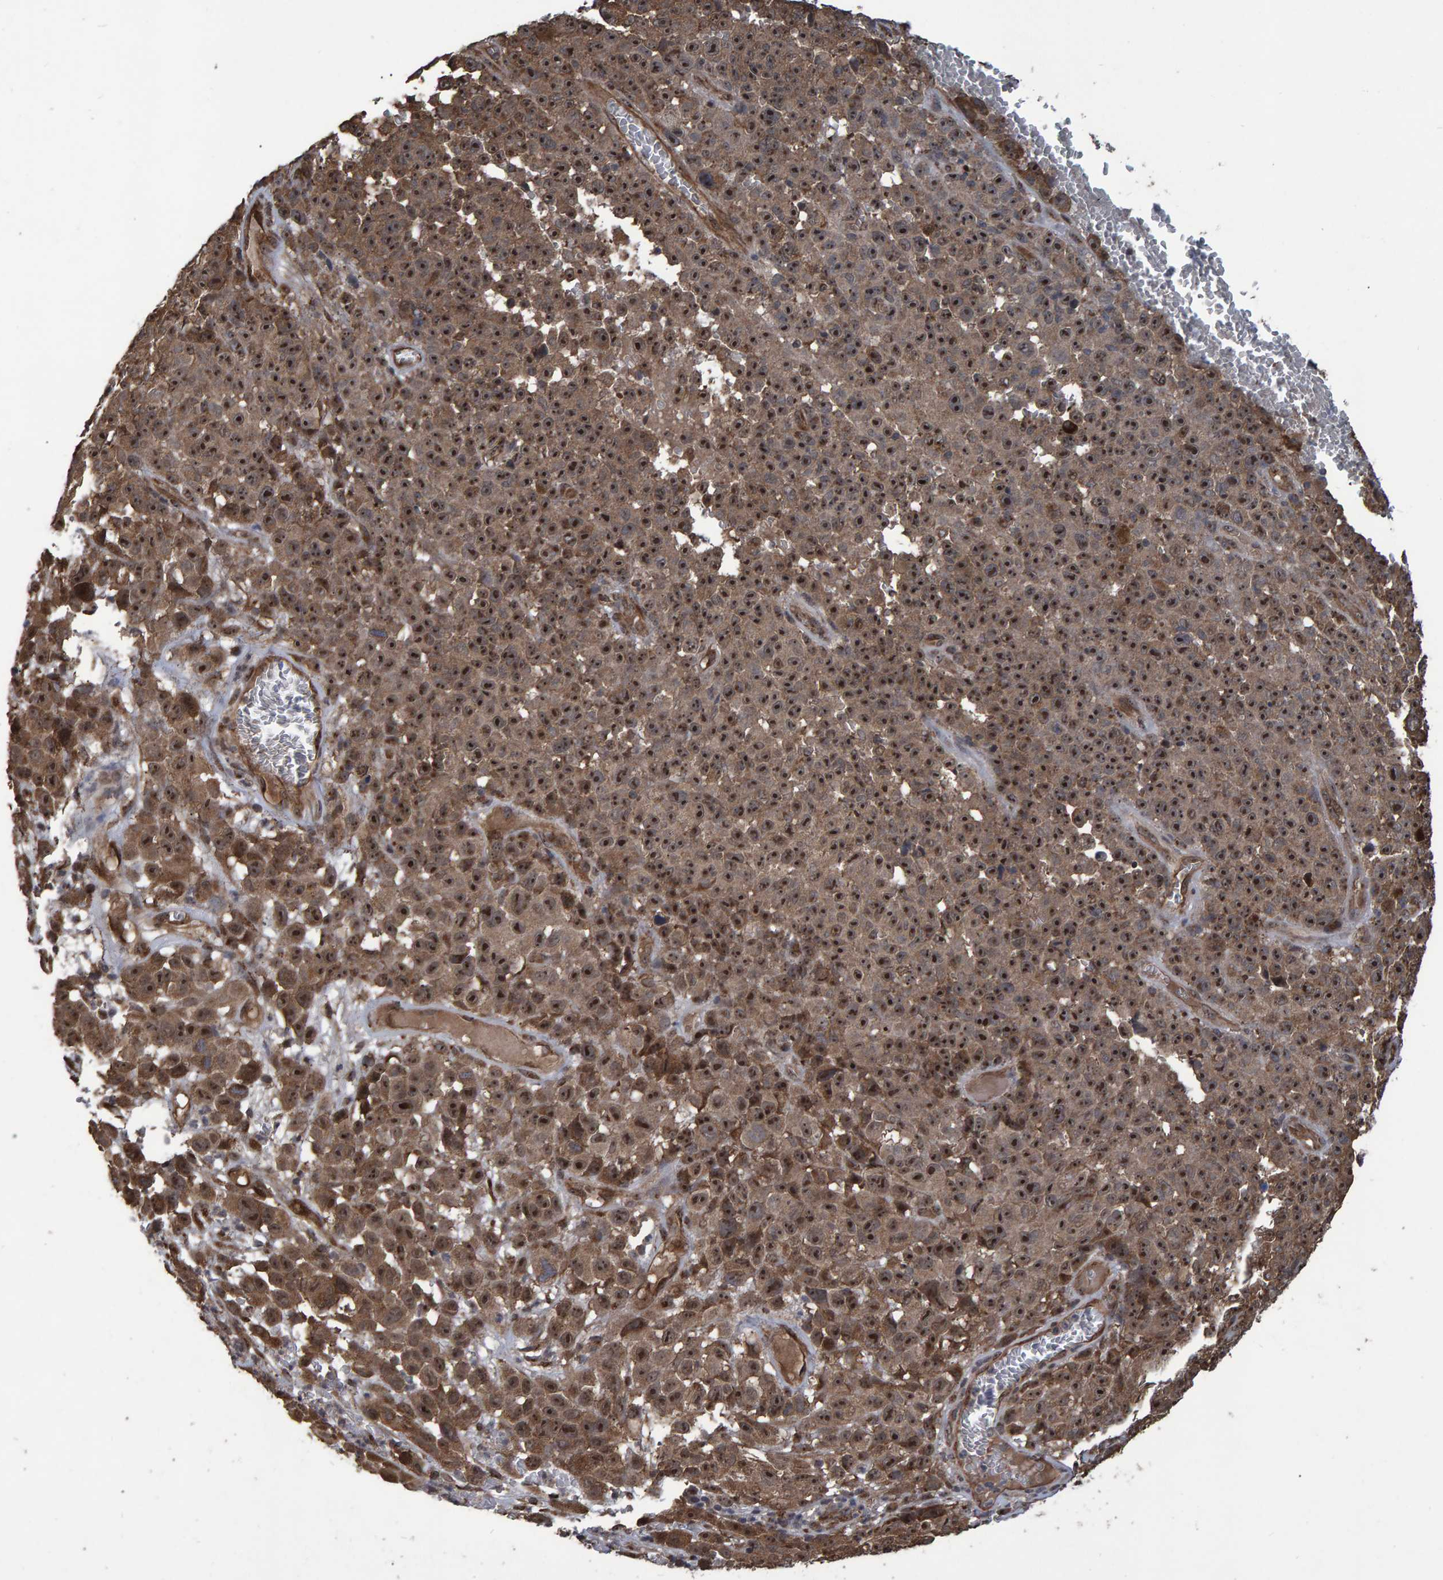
{"staining": {"intensity": "strong", "quantity": ">75%", "location": "cytoplasmic/membranous,nuclear"}, "tissue": "melanoma", "cell_type": "Tumor cells", "image_type": "cancer", "snomed": [{"axis": "morphology", "description": "Malignant melanoma, NOS"}, {"axis": "topography", "description": "Skin"}], "caption": "DAB (3,3'-diaminobenzidine) immunohistochemical staining of human melanoma demonstrates strong cytoplasmic/membranous and nuclear protein expression in about >75% of tumor cells.", "gene": "TRIM68", "patient": {"sex": "female", "age": 82}}